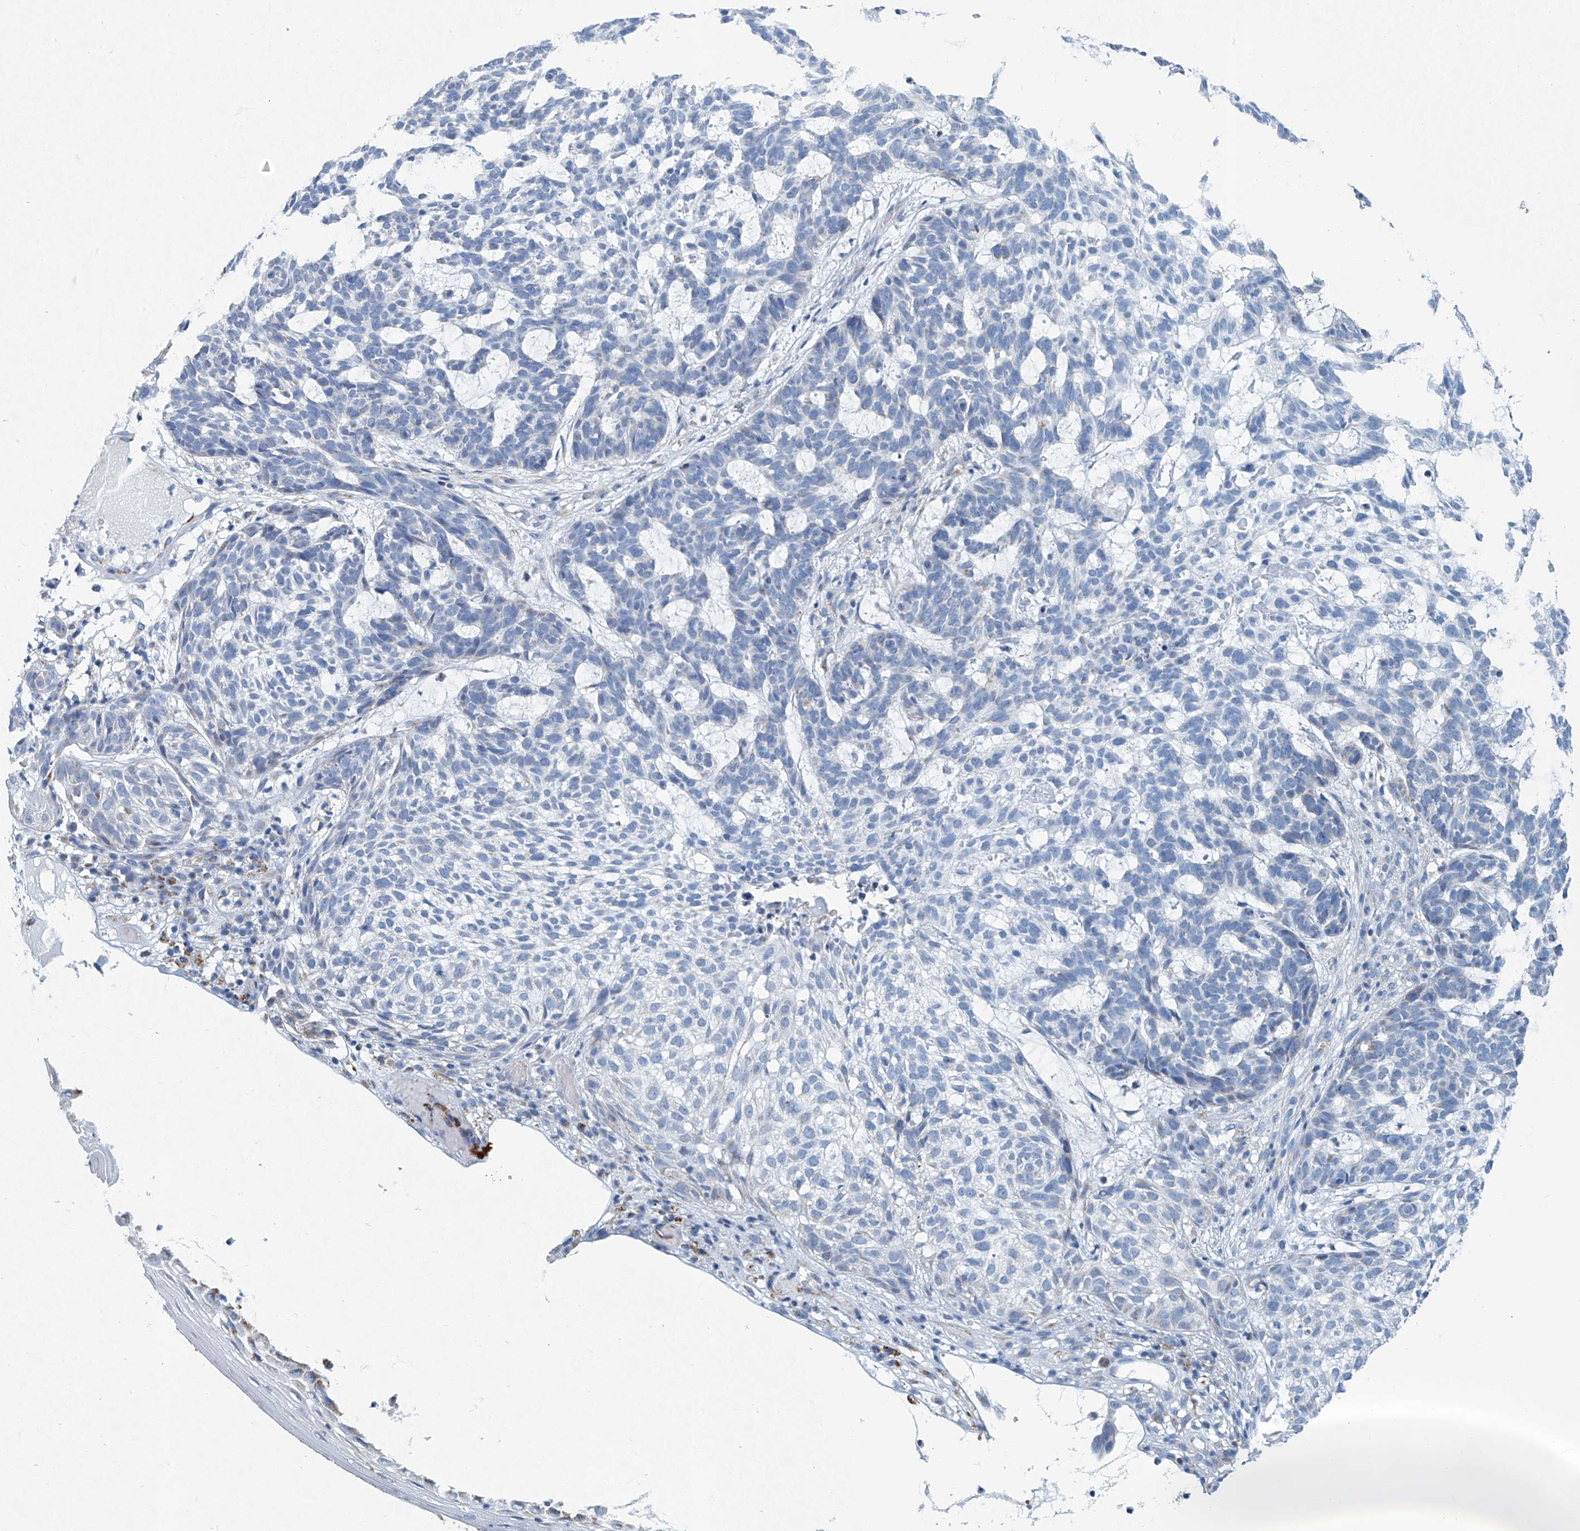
{"staining": {"intensity": "negative", "quantity": "none", "location": "none"}, "tissue": "skin cancer", "cell_type": "Tumor cells", "image_type": "cancer", "snomed": [{"axis": "morphology", "description": "Basal cell carcinoma"}, {"axis": "topography", "description": "Skin"}], "caption": "An image of human skin cancer (basal cell carcinoma) is negative for staining in tumor cells.", "gene": "MT-ND1", "patient": {"sex": "male", "age": 85}}